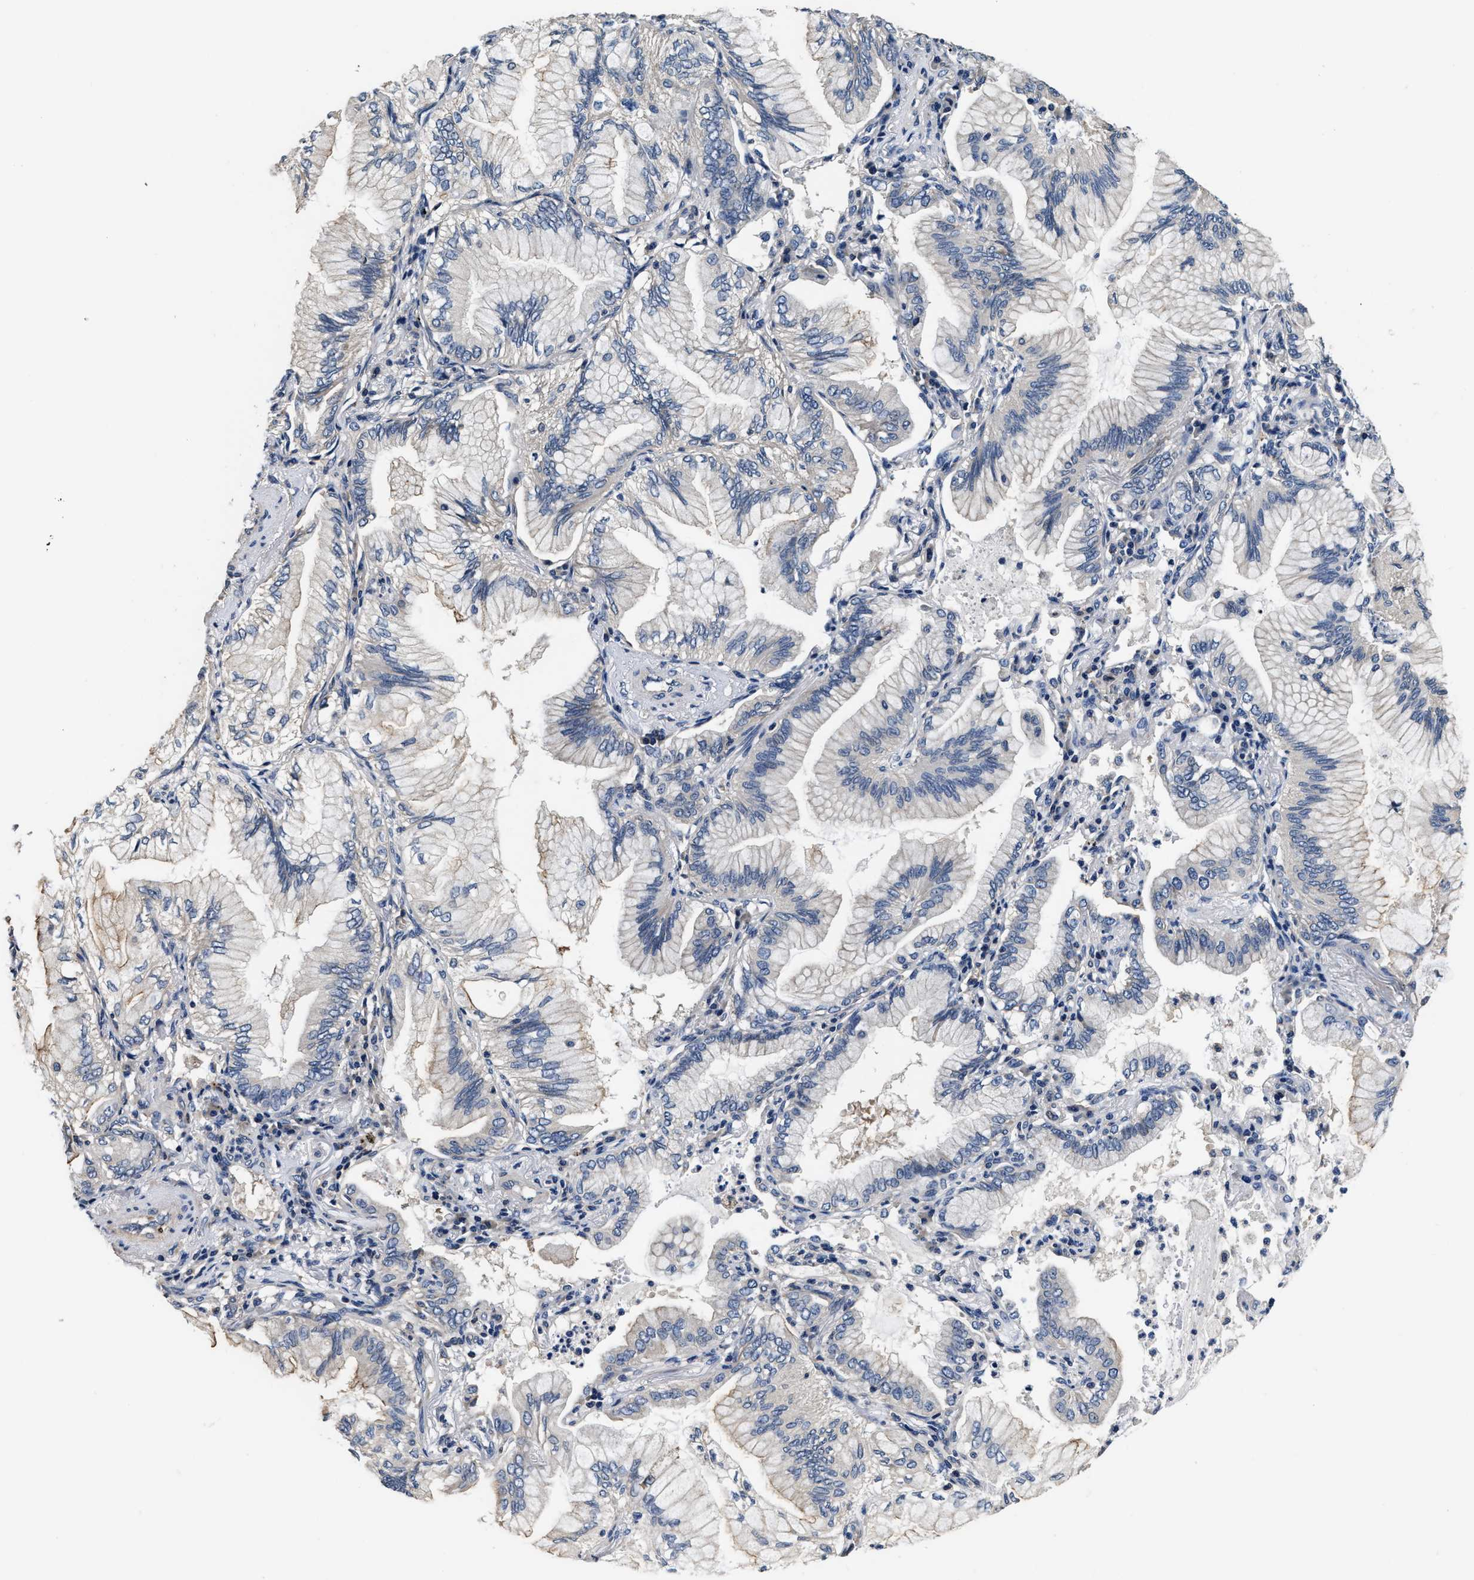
{"staining": {"intensity": "weak", "quantity": "25%-75%", "location": "cytoplasmic/membranous"}, "tissue": "lung cancer", "cell_type": "Tumor cells", "image_type": "cancer", "snomed": [{"axis": "morphology", "description": "Adenocarcinoma, NOS"}, {"axis": "topography", "description": "Lung"}], "caption": "Lung cancer stained for a protein (brown) demonstrates weak cytoplasmic/membranous positive positivity in approximately 25%-75% of tumor cells.", "gene": "ANKIB1", "patient": {"sex": "female", "age": 70}}